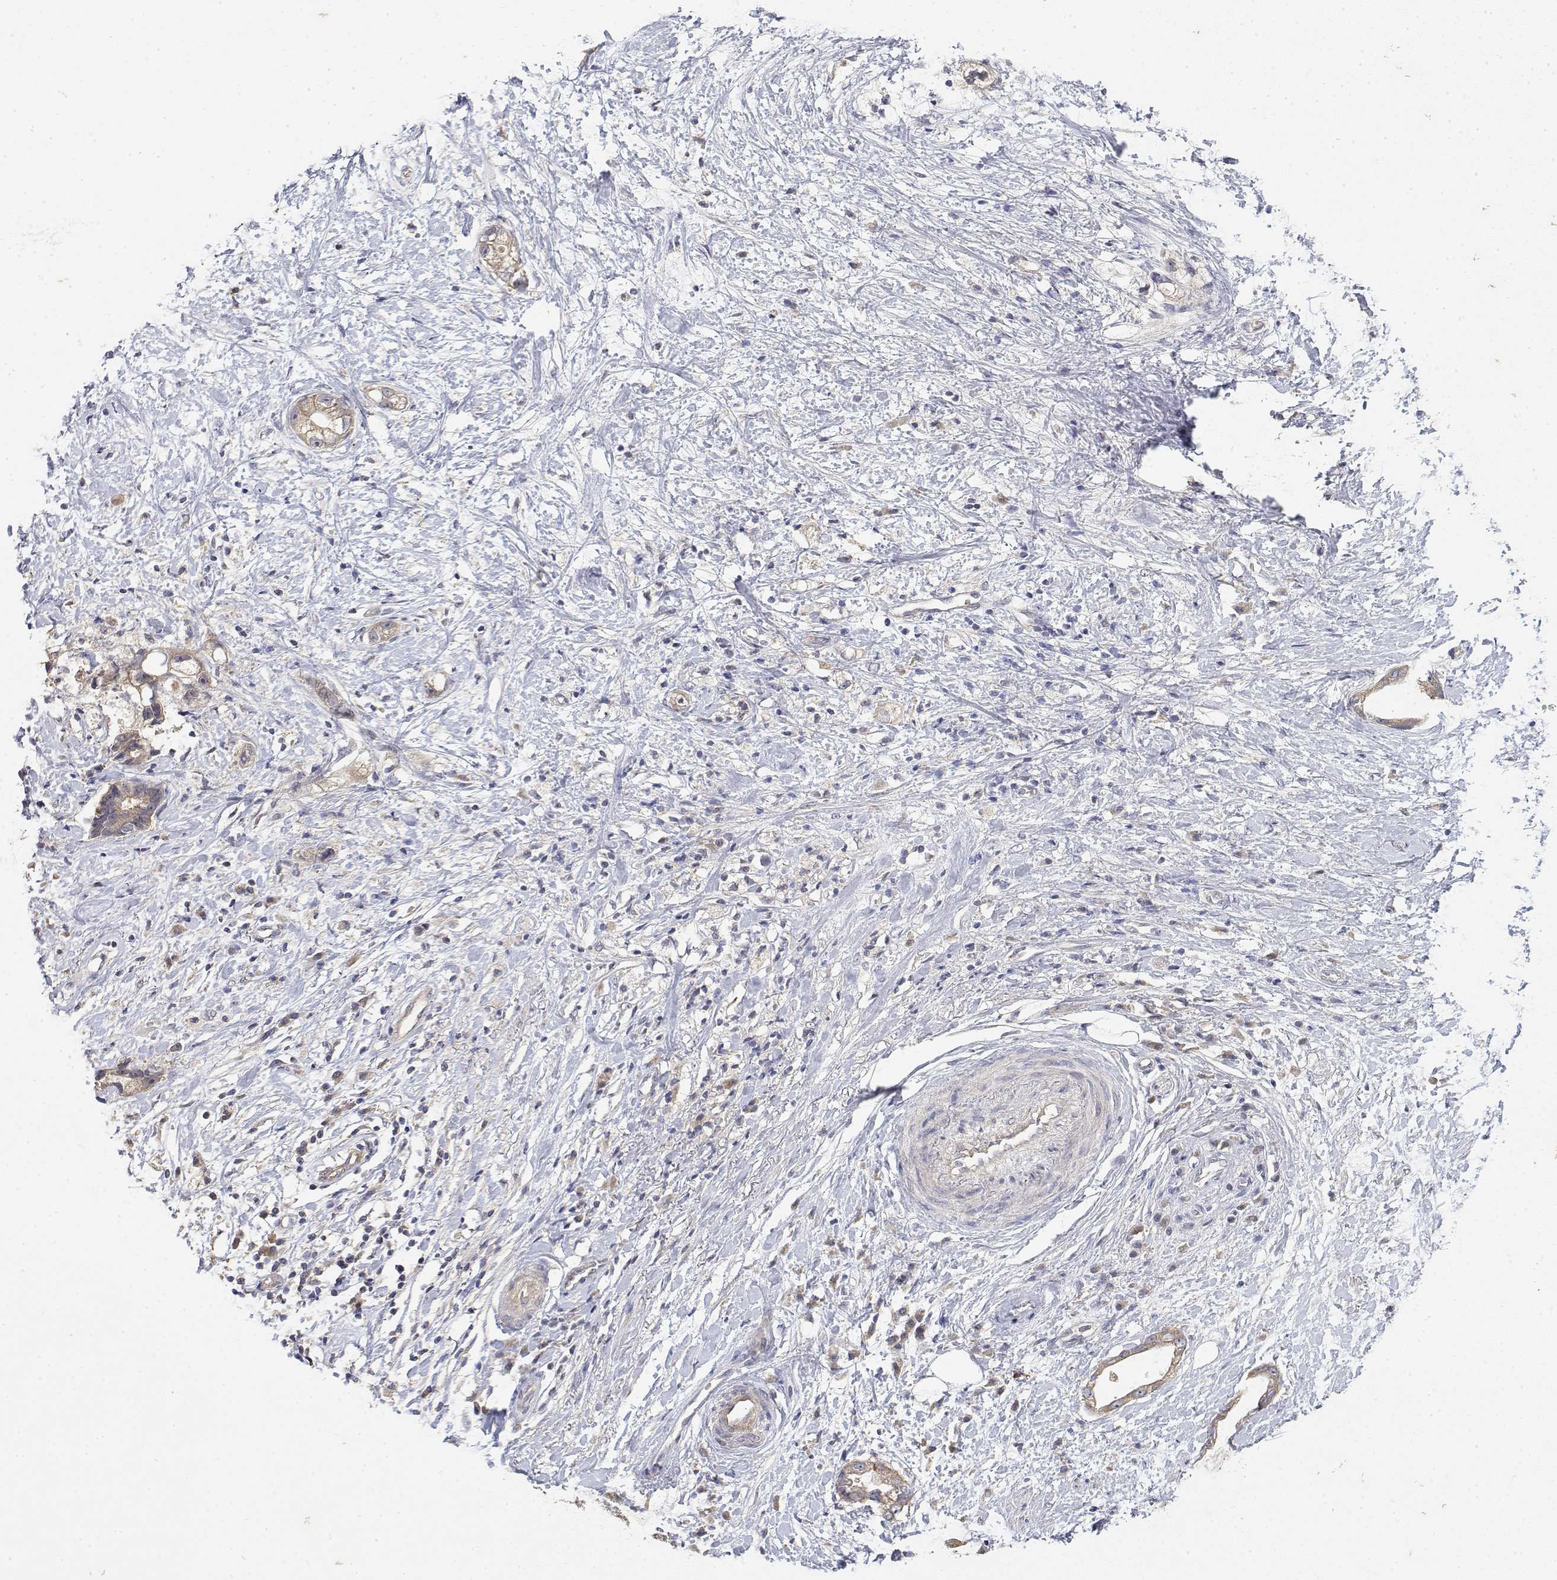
{"staining": {"intensity": "weak", "quantity": "25%-75%", "location": "cytoplasmic/membranous"}, "tissue": "stomach cancer", "cell_type": "Tumor cells", "image_type": "cancer", "snomed": [{"axis": "morphology", "description": "Adenocarcinoma, NOS"}, {"axis": "topography", "description": "Stomach"}], "caption": "A histopathology image of stomach cancer (adenocarcinoma) stained for a protein exhibits weak cytoplasmic/membranous brown staining in tumor cells.", "gene": "LONRF3", "patient": {"sex": "male", "age": 55}}